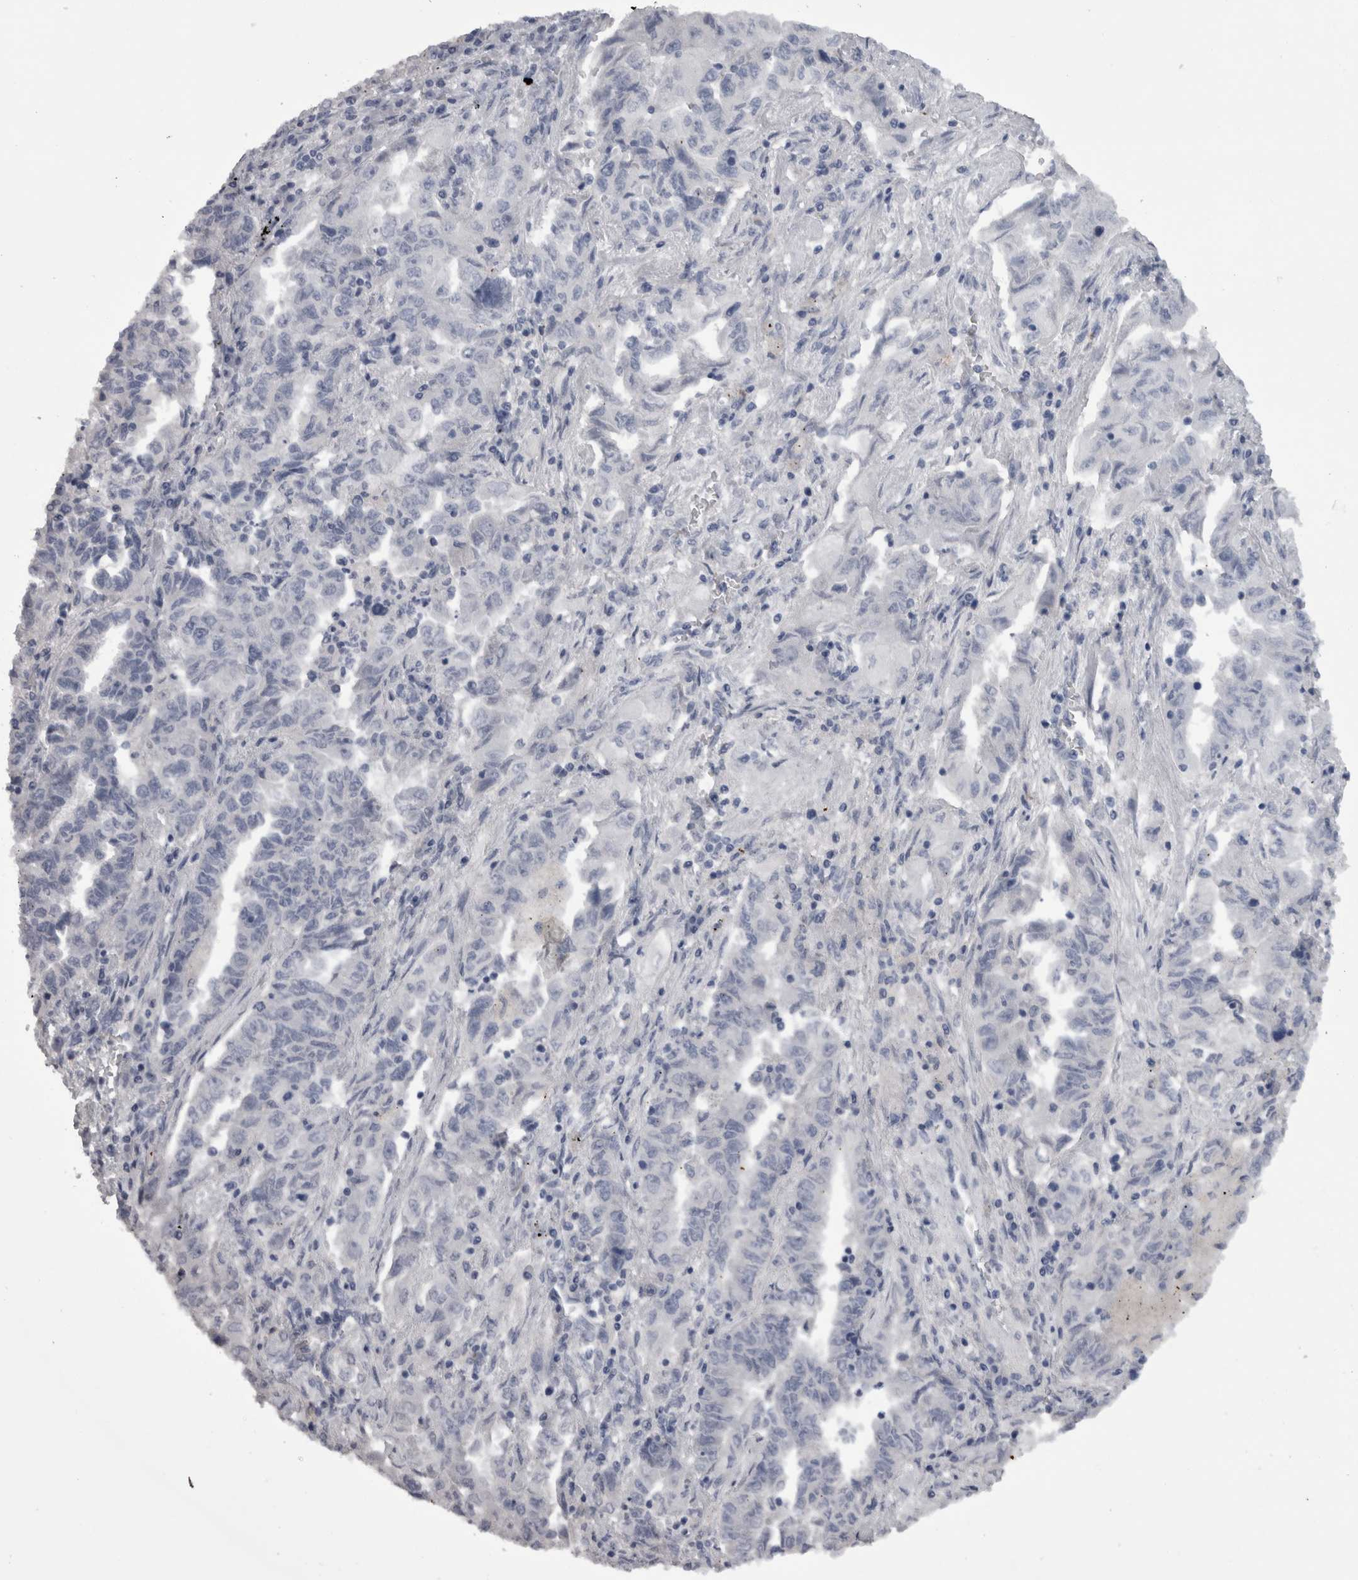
{"staining": {"intensity": "negative", "quantity": "none", "location": "none"}, "tissue": "lung cancer", "cell_type": "Tumor cells", "image_type": "cancer", "snomed": [{"axis": "morphology", "description": "Adenocarcinoma, NOS"}, {"axis": "topography", "description": "Lung"}], "caption": "High magnification brightfield microscopy of lung cancer (adenocarcinoma) stained with DAB (3,3'-diaminobenzidine) (brown) and counterstained with hematoxylin (blue): tumor cells show no significant staining.", "gene": "CAMK2D", "patient": {"sex": "female", "age": 51}}